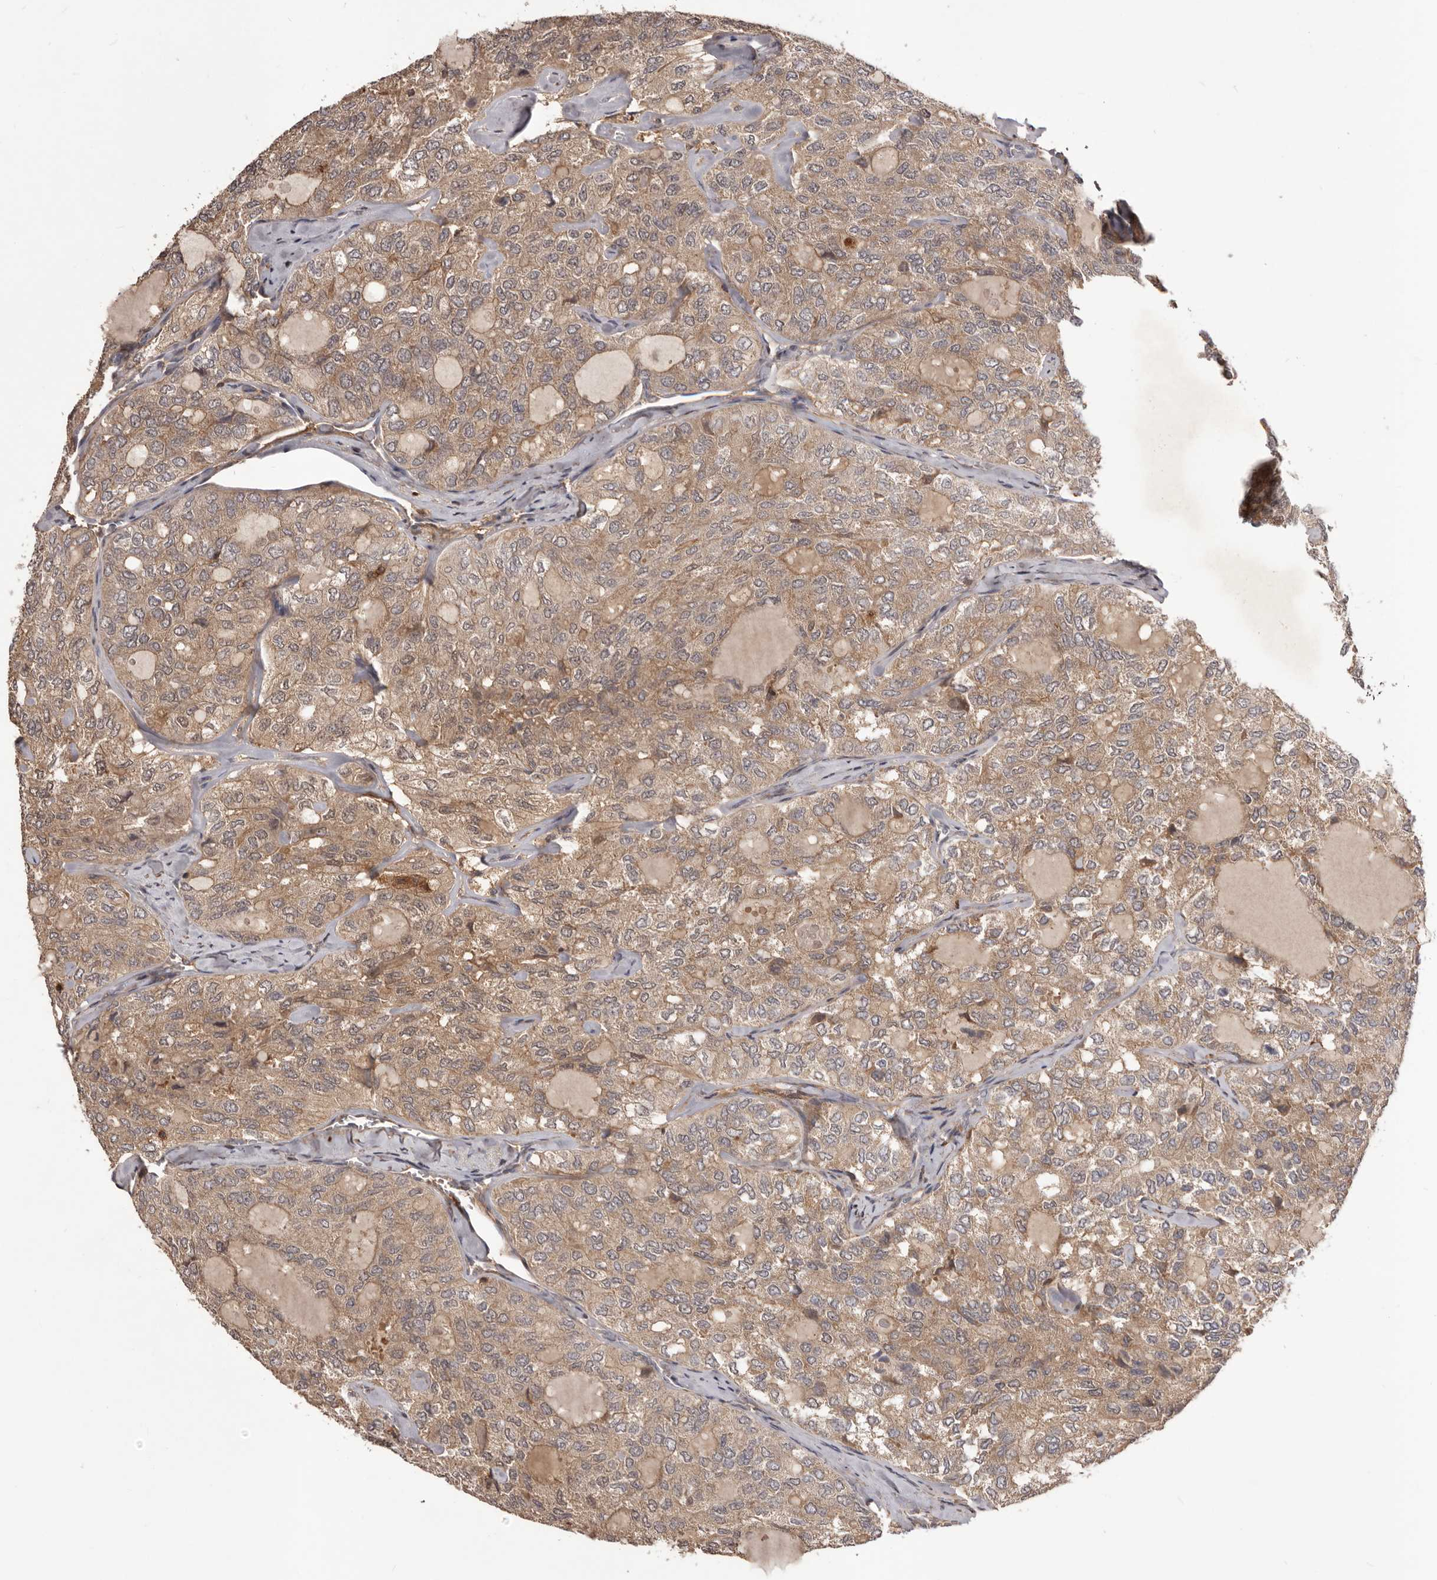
{"staining": {"intensity": "weak", "quantity": ">75%", "location": "cytoplasmic/membranous"}, "tissue": "thyroid cancer", "cell_type": "Tumor cells", "image_type": "cancer", "snomed": [{"axis": "morphology", "description": "Follicular adenoma carcinoma, NOS"}, {"axis": "topography", "description": "Thyroid gland"}], "caption": "Immunohistochemistry (IHC) micrograph of neoplastic tissue: human follicular adenoma carcinoma (thyroid) stained using immunohistochemistry exhibits low levels of weak protein expression localized specifically in the cytoplasmic/membranous of tumor cells, appearing as a cytoplasmic/membranous brown color.", "gene": "GLIPR2", "patient": {"sex": "male", "age": 75}}